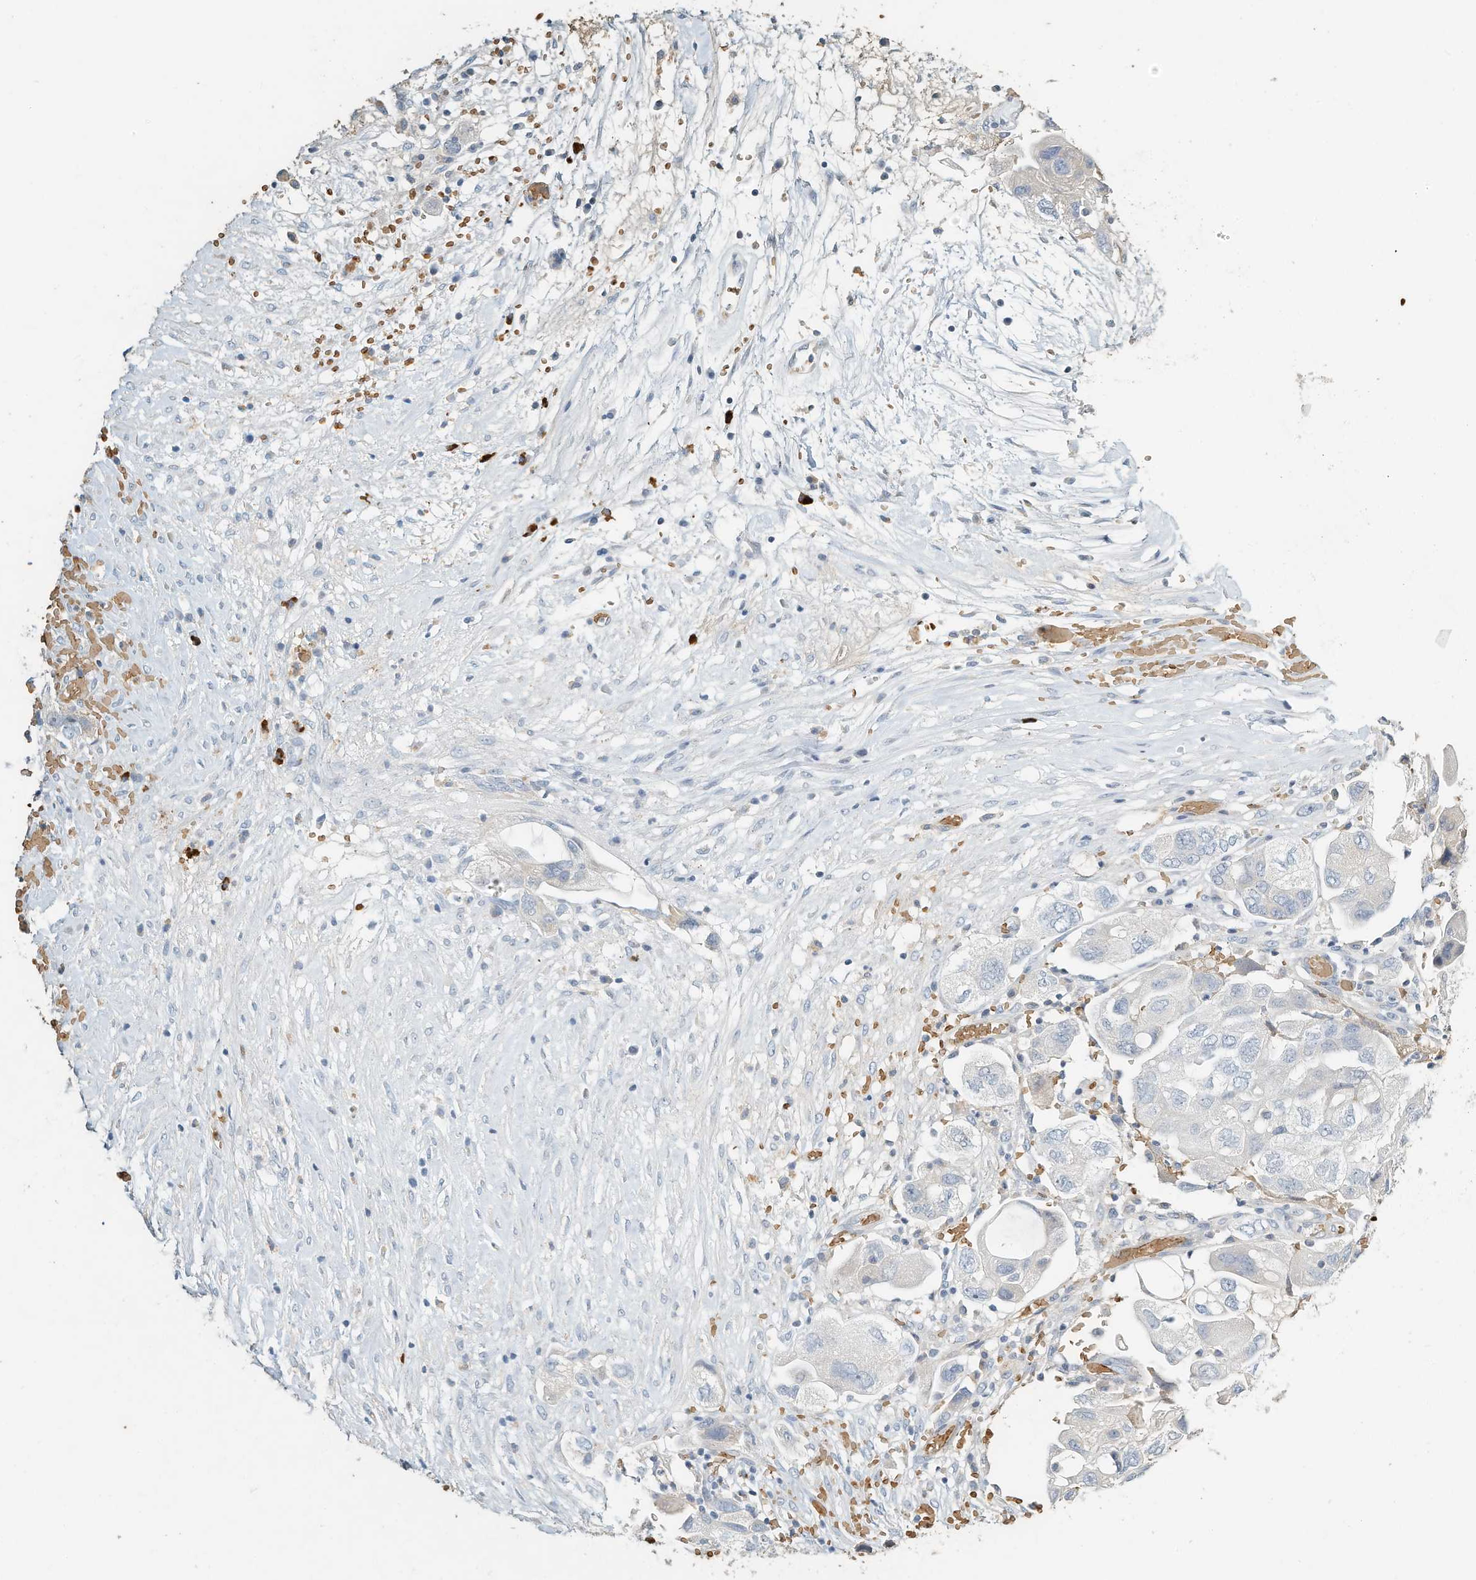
{"staining": {"intensity": "negative", "quantity": "none", "location": "none"}, "tissue": "ovarian cancer", "cell_type": "Tumor cells", "image_type": "cancer", "snomed": [{"axis": "morphology", "description": "Carcinoma, NOS"}, {"axis": "morphology", "description": "Cystadenocarcinoma, serous, NOS"}, {"axis": "topography", "description": "Ovary"}], "caption": "Photomicrograph shows no significant protein expression in tumor cells of ovarian cancer.", "gene": "RCAN3", "patient": {"sex": "female", "age": 69}}